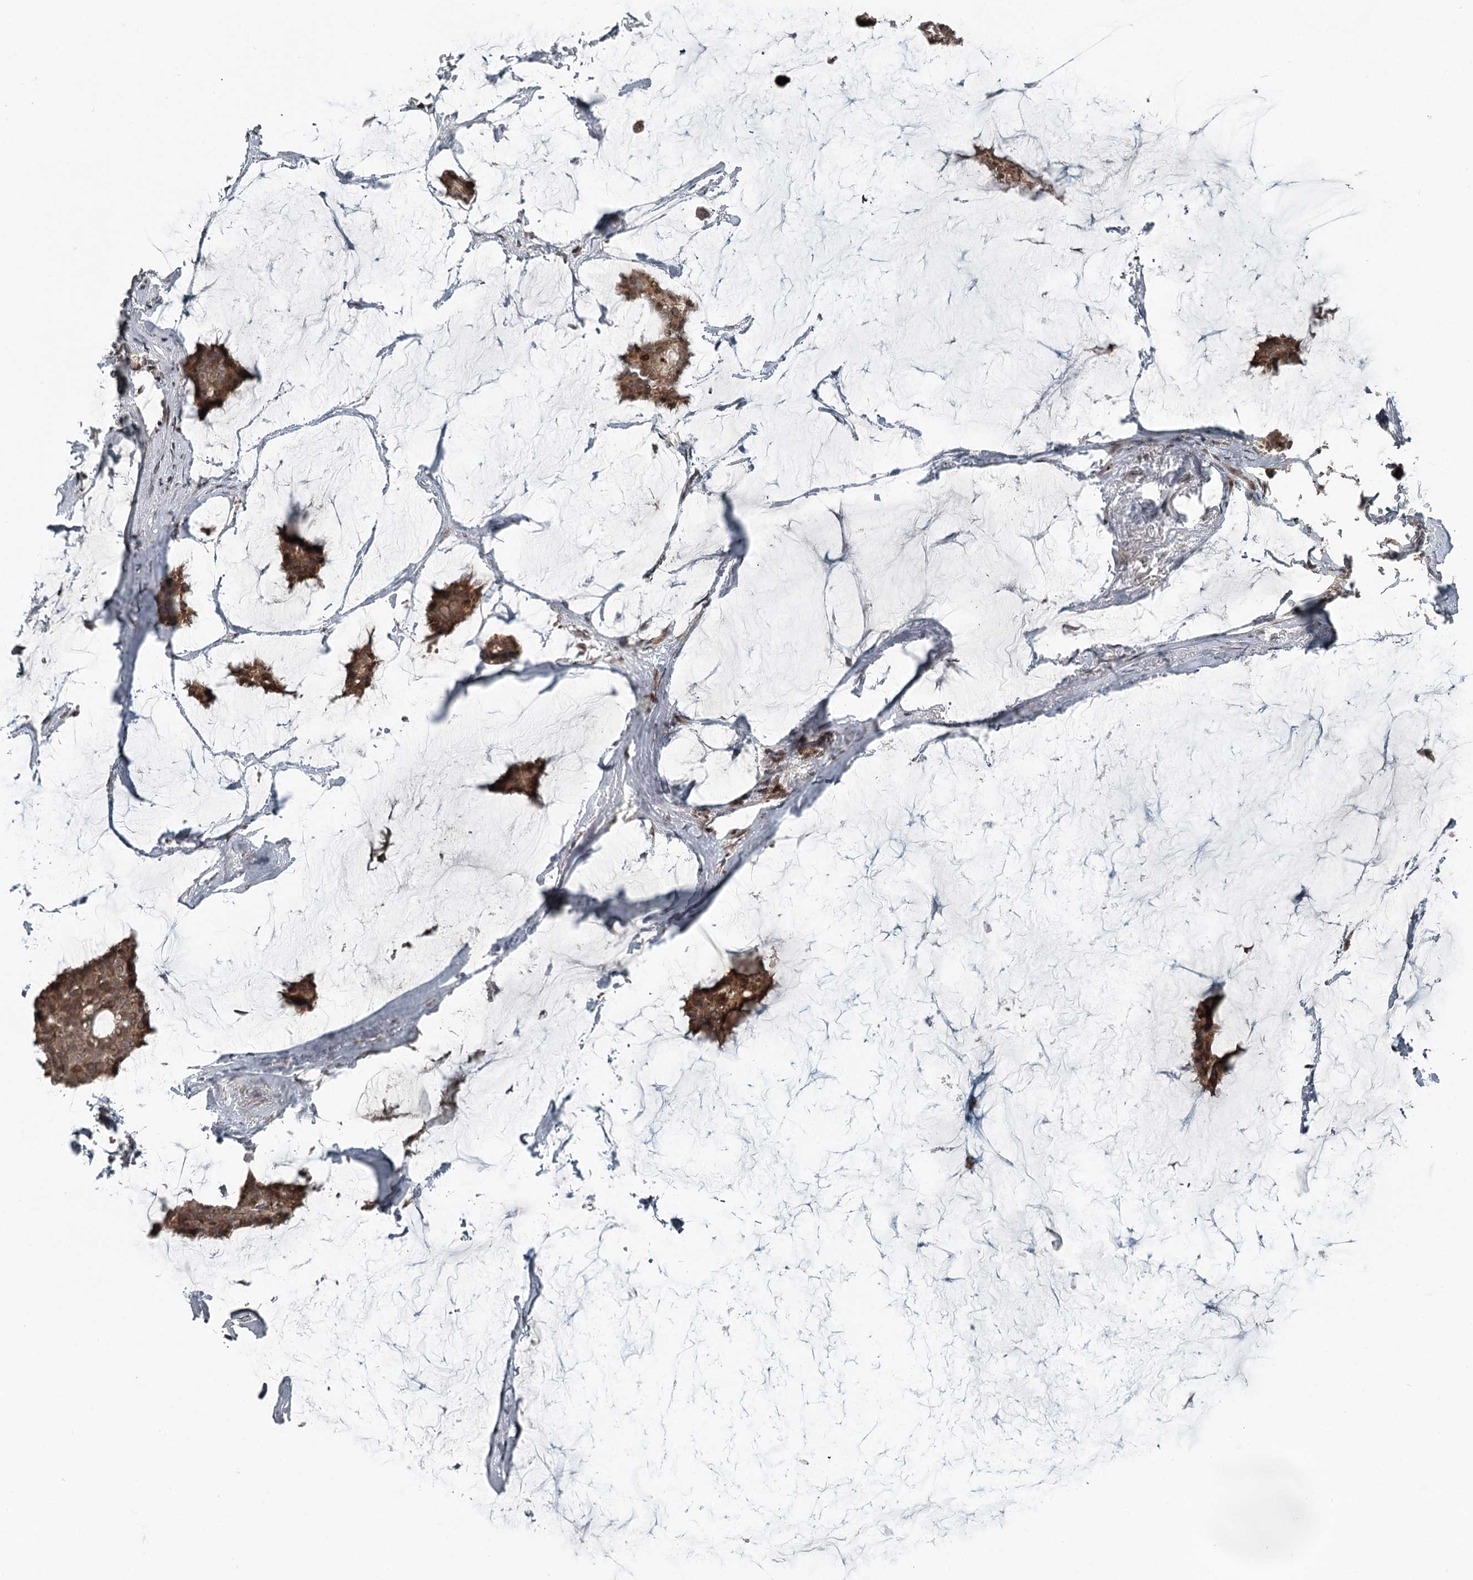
{"staining": {"intensity": "moderate", "quantity": ">75%", "location": "cytoplasmic/membranous"}, "tissue": "breast cancer", "cell_type": "Tumor cells", "image_type": "cancer", "snomed": [{"axis": "morphology", "description": "Duct carcinoma"}, {"axis": "topography", "description": "Breast"}], "caption": "A high-resolution micrograph shows immunohistochemistry (IHC) staining of intraductal carcinoma (breast), which shows moderate cytoplasmic/membranous expression in approximately >75% of tumor cells. (brown staining indicates protein expression, while blue staining denotes nuclei).", "gene": "RASSF8", "patient": {"sex": "female", "age": 93}}